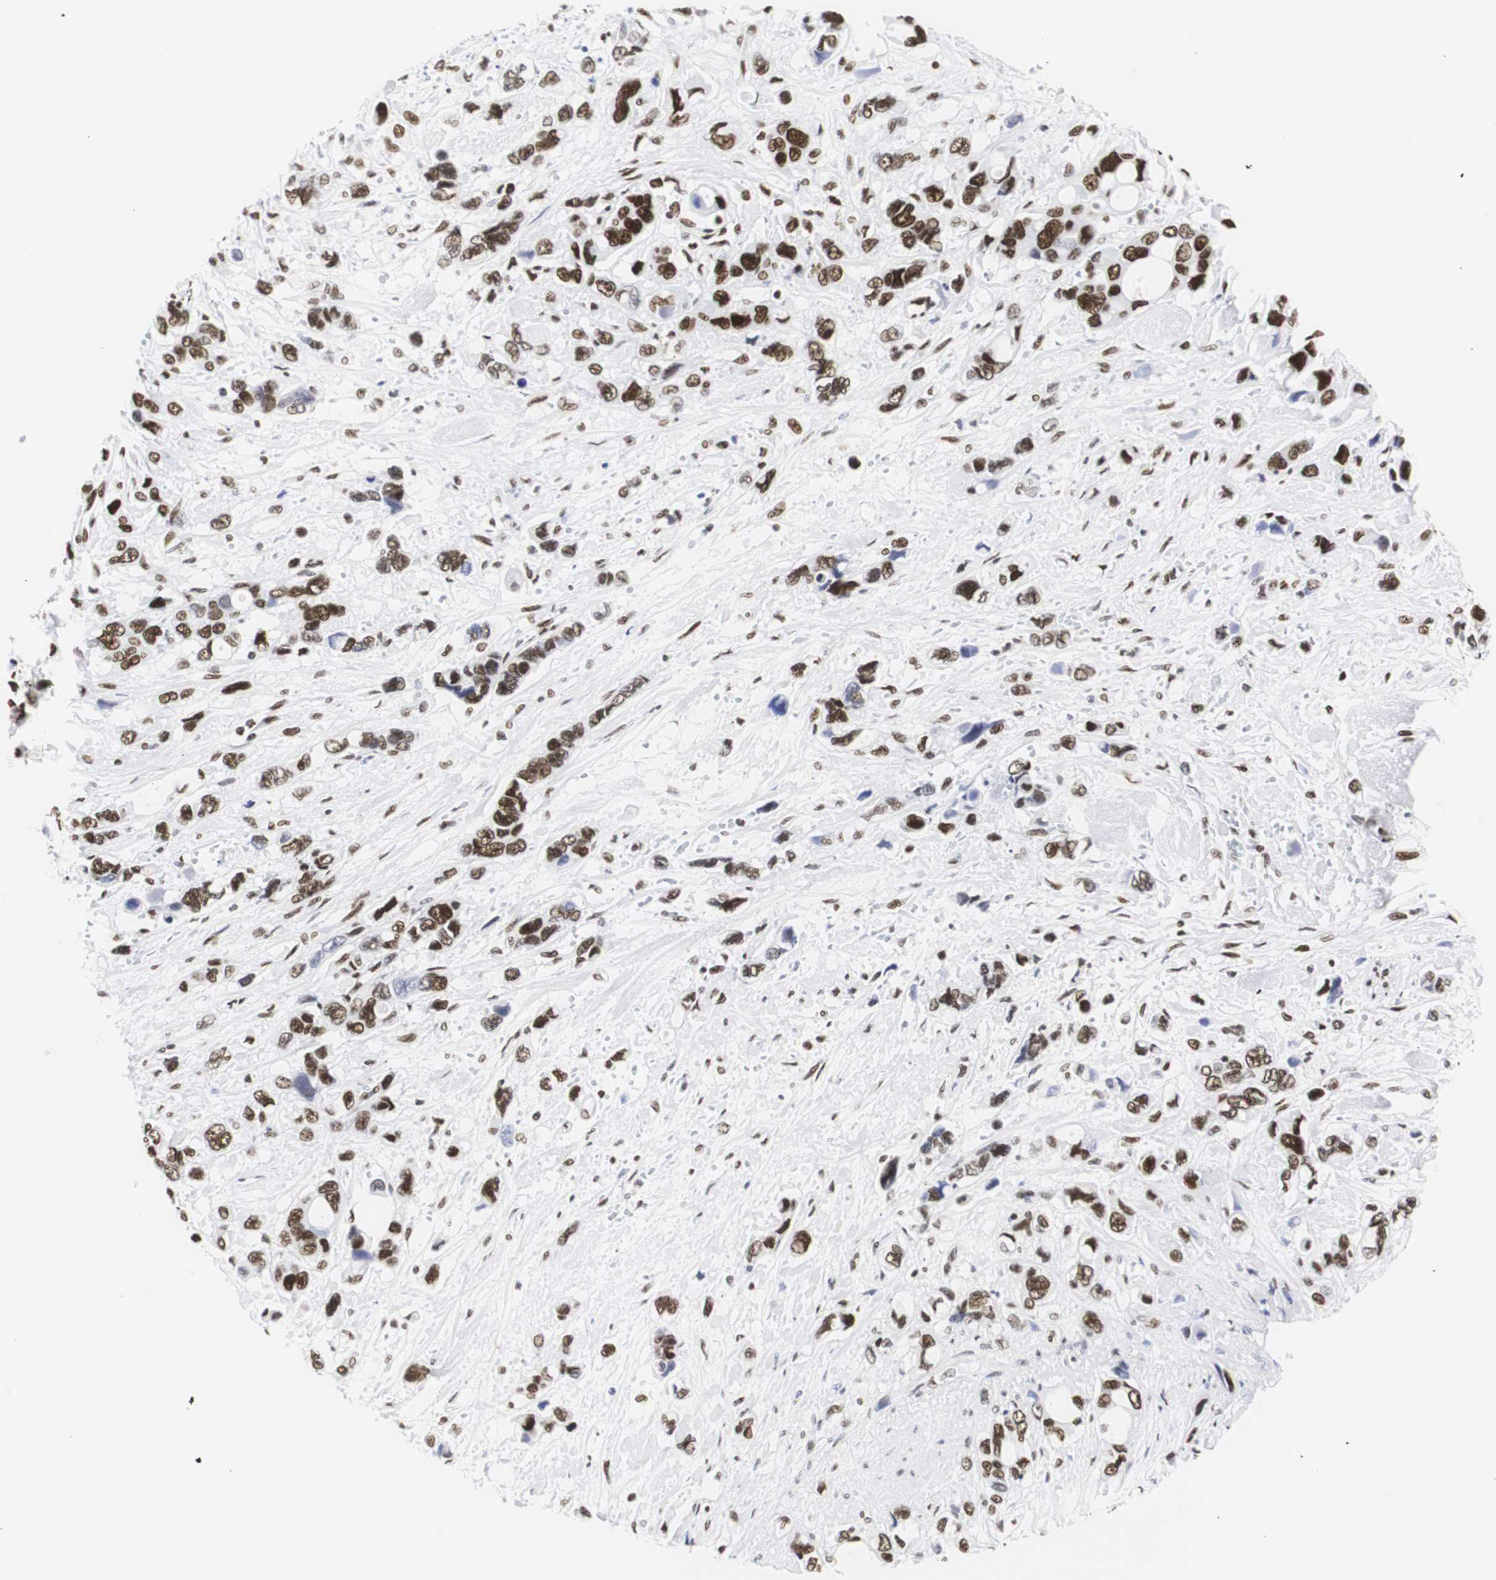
{"staining": {"intensity": "strong", "quantity": ">75%", "location": "nuclear"}, "tissue": "pancreatic cancer", "cell_type": "Tumor cells", "image_type": "cancer", "snomed": [{"axis": "morphology", "description": "Adenocarcinoma, NOS"}, {"axis": "topography", "description": "Pancreas"}], "caption": "High-power microscopy captured an immunohistochemistry (IHC) histopathology image of pancreatic cancer, revealing strong nuclear staining in about >75% of tumor cells.", "gene": "HNRNPH2", "patient": {"sex": "male", "age": 46}}